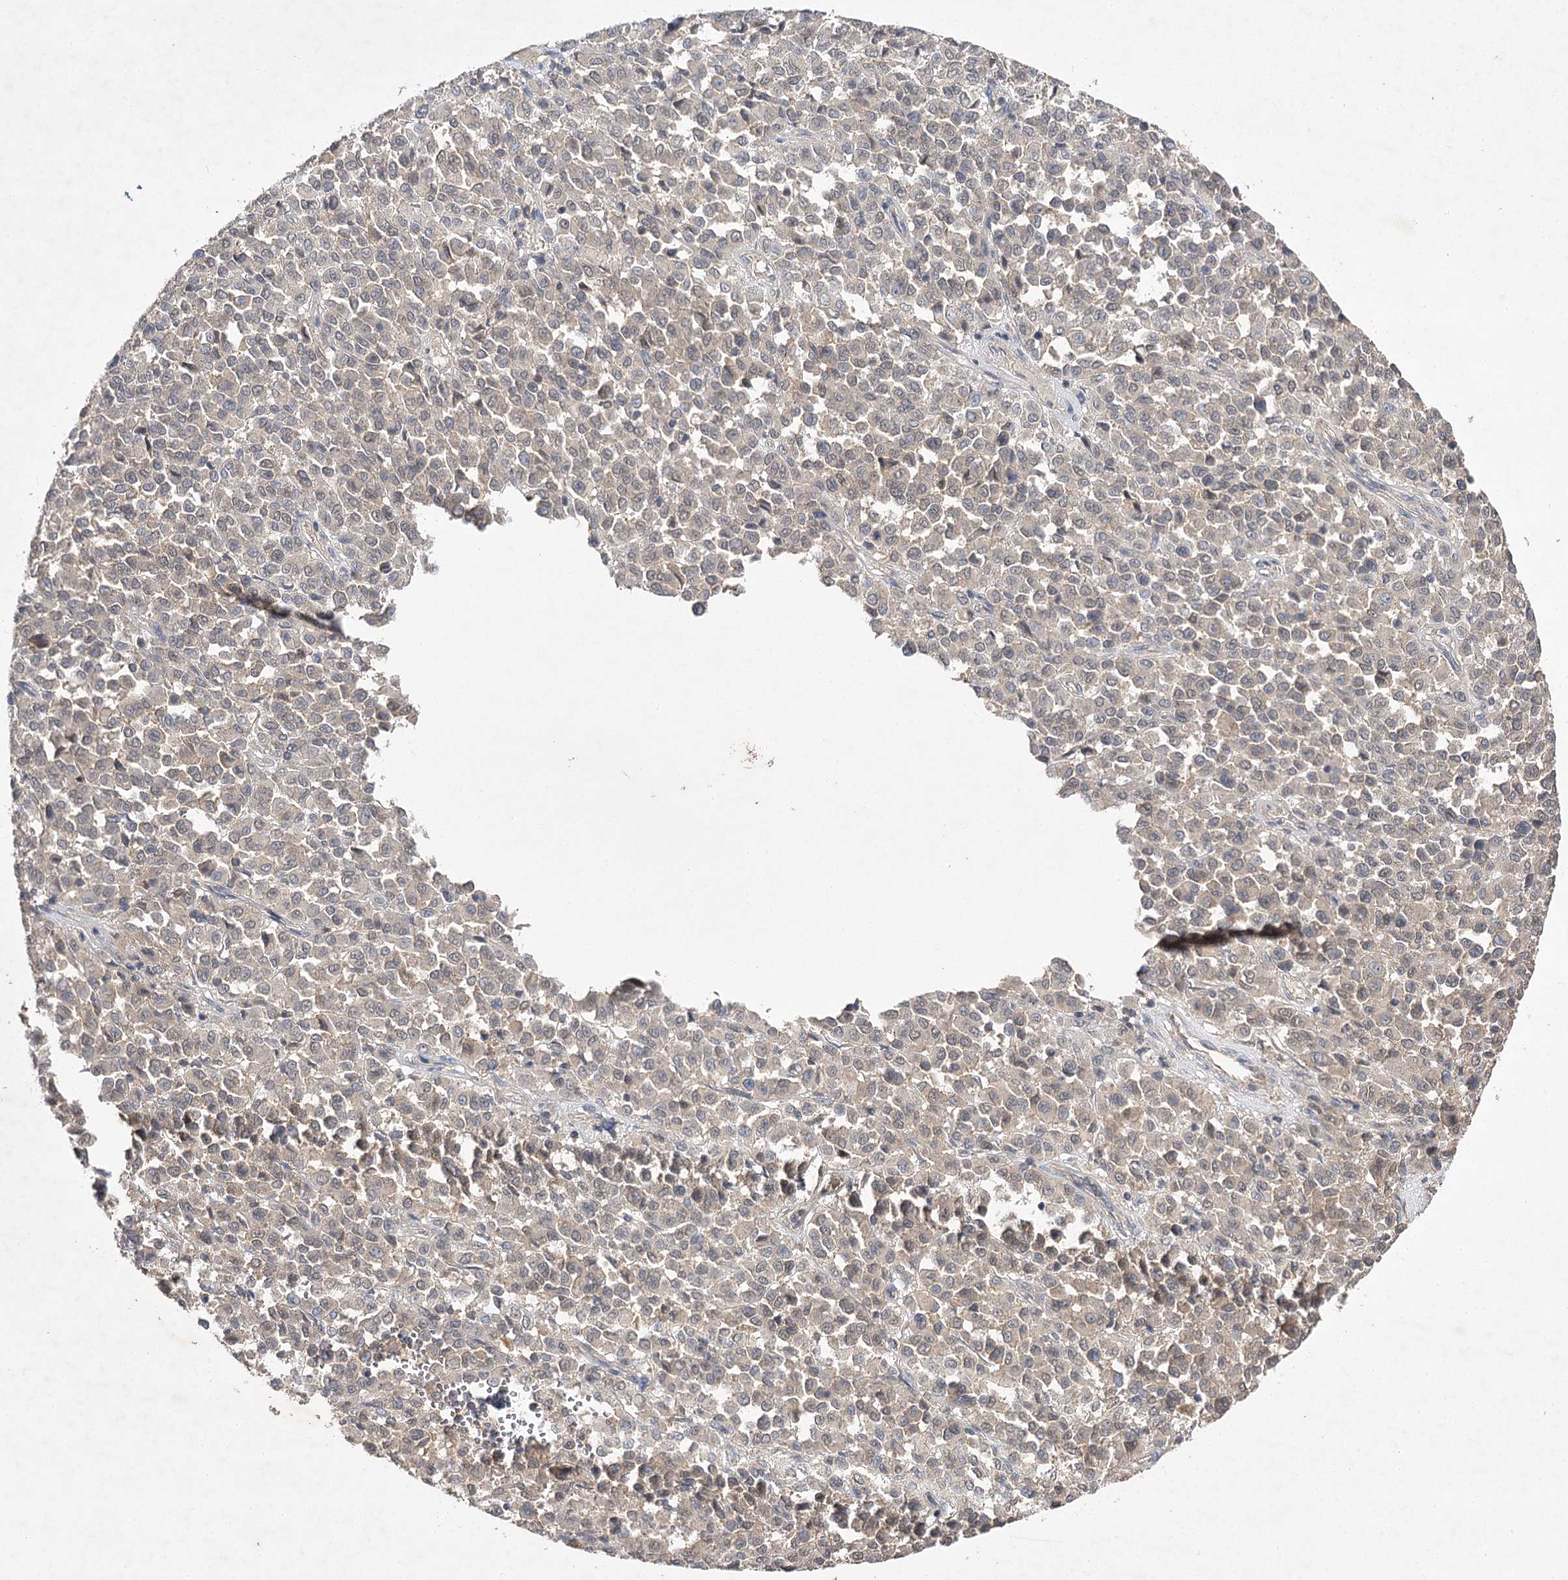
{"staining": {"intensity": "negative", "quantity": "none", "location": "none"}, "tissue": "melanoma", "cell_type": "Tumor cells", "image_type": "cancer", "snomed": [{"axis": "morphology", "description": "Malignant melanoma, Metastatic site"}, {"axis": "topography", "description": "Pancreas"}], "caption": "Image shows no significant protein positivity in tumor cells of malignant melanoma (metastatic site). Nuclei are stained in blue.", "gene": "BCR", "patient": {"sex": "female", "age": 30}}